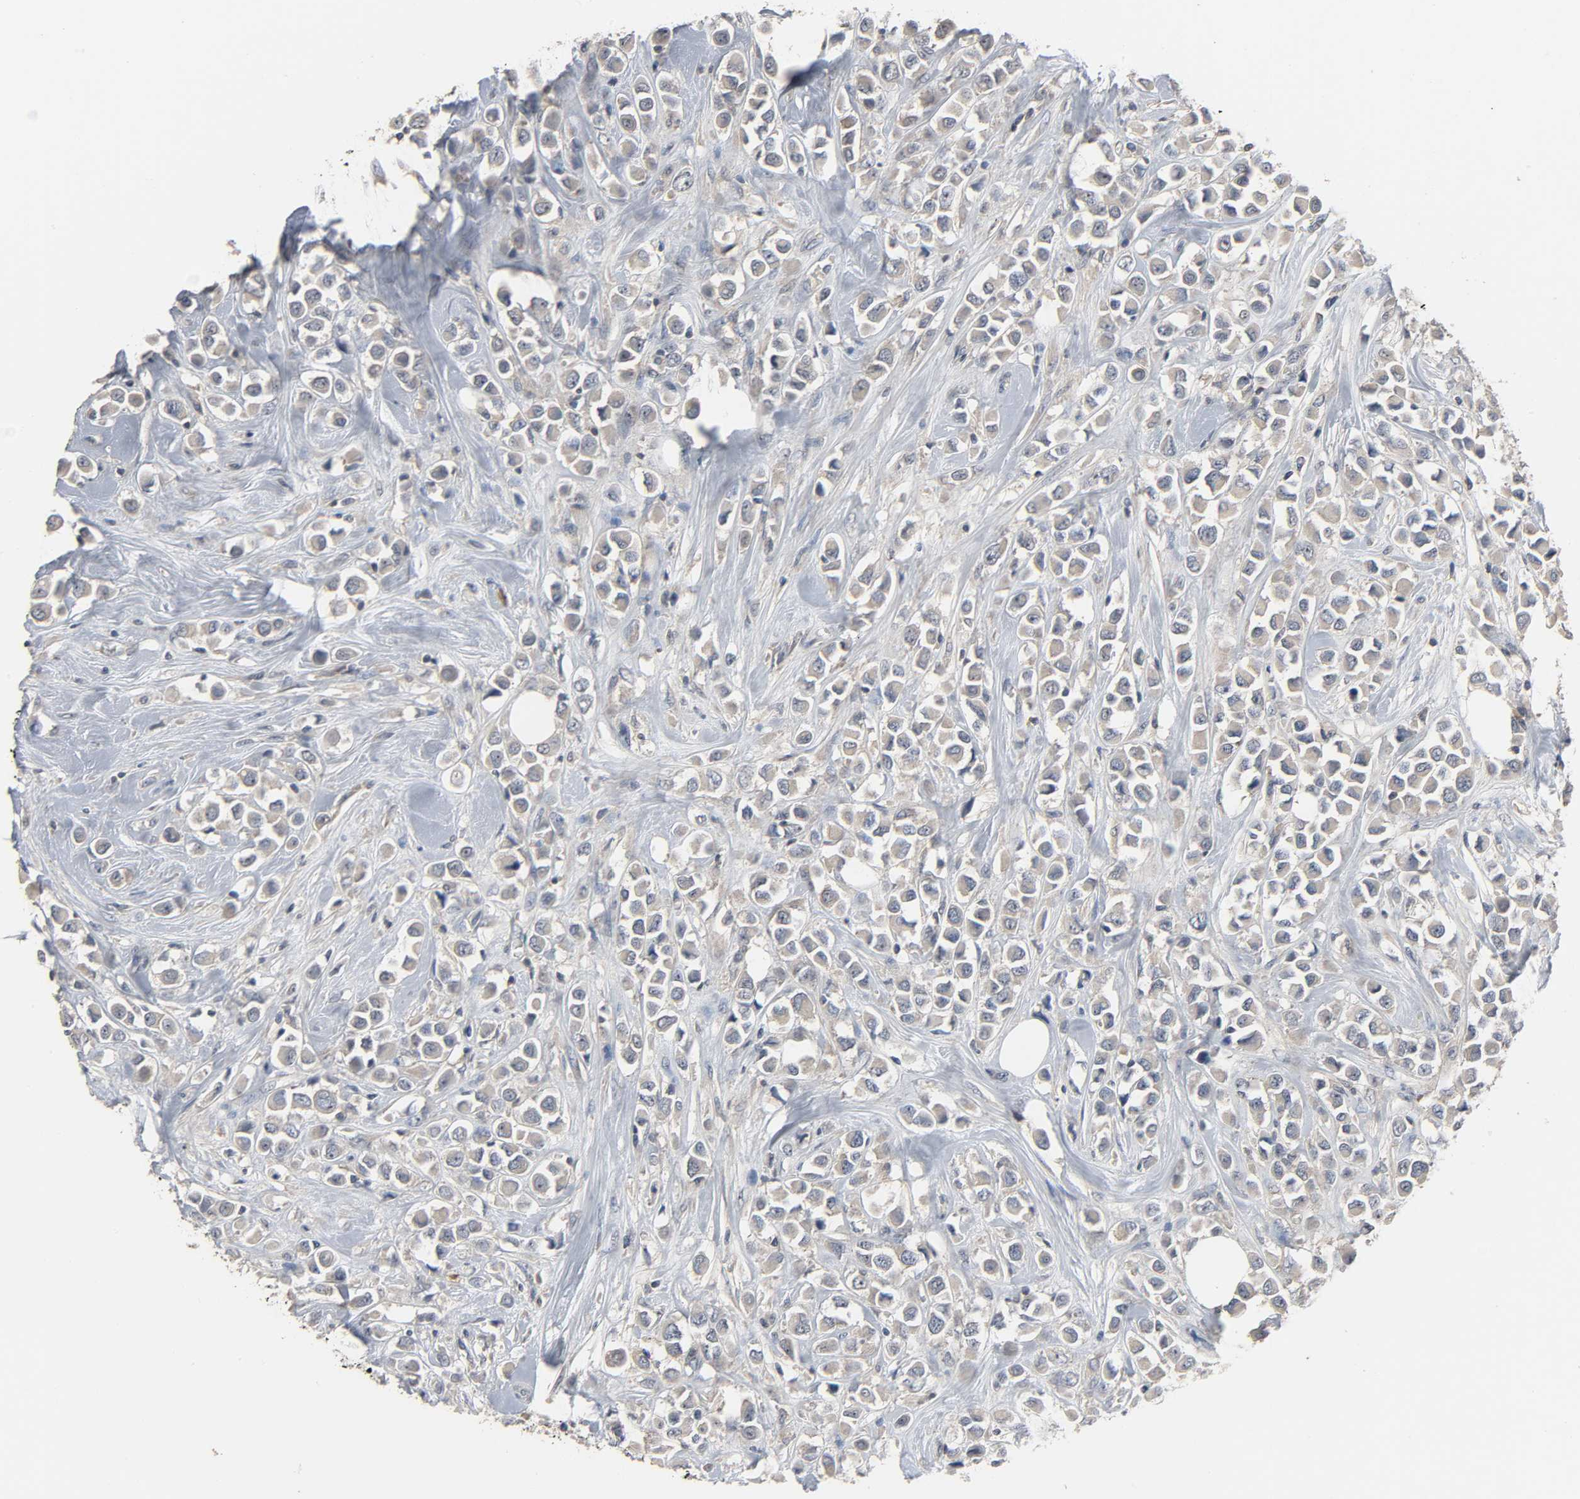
{"staining": {"intensity": "moderate", "quantity": ">75%", "location": "cytoplasmic/membranous,nuclear"}, "tissue": "breast cancer", "cell_type": "Tumor cells", "image_type": "cancer", "snomed": [{"axis": "morphology", "description": "Duct carcinoma"}, {"axis": "topography", "description": "Breast"}], "caption": "A micrograph of human breast intraductal carcinoma stained for a protein displays moderate cytoplasmic/membranous and nuclear brown staining in tumor cells. The protein of interest is stained brown, and the nuclei are stained in blue (DAB (3,3'-diaminobenzidine) IHC with brightfield microscopy, high magnification).", "gene": "PLEKHA2", "patient": {"sex": "female", "age": 61}}